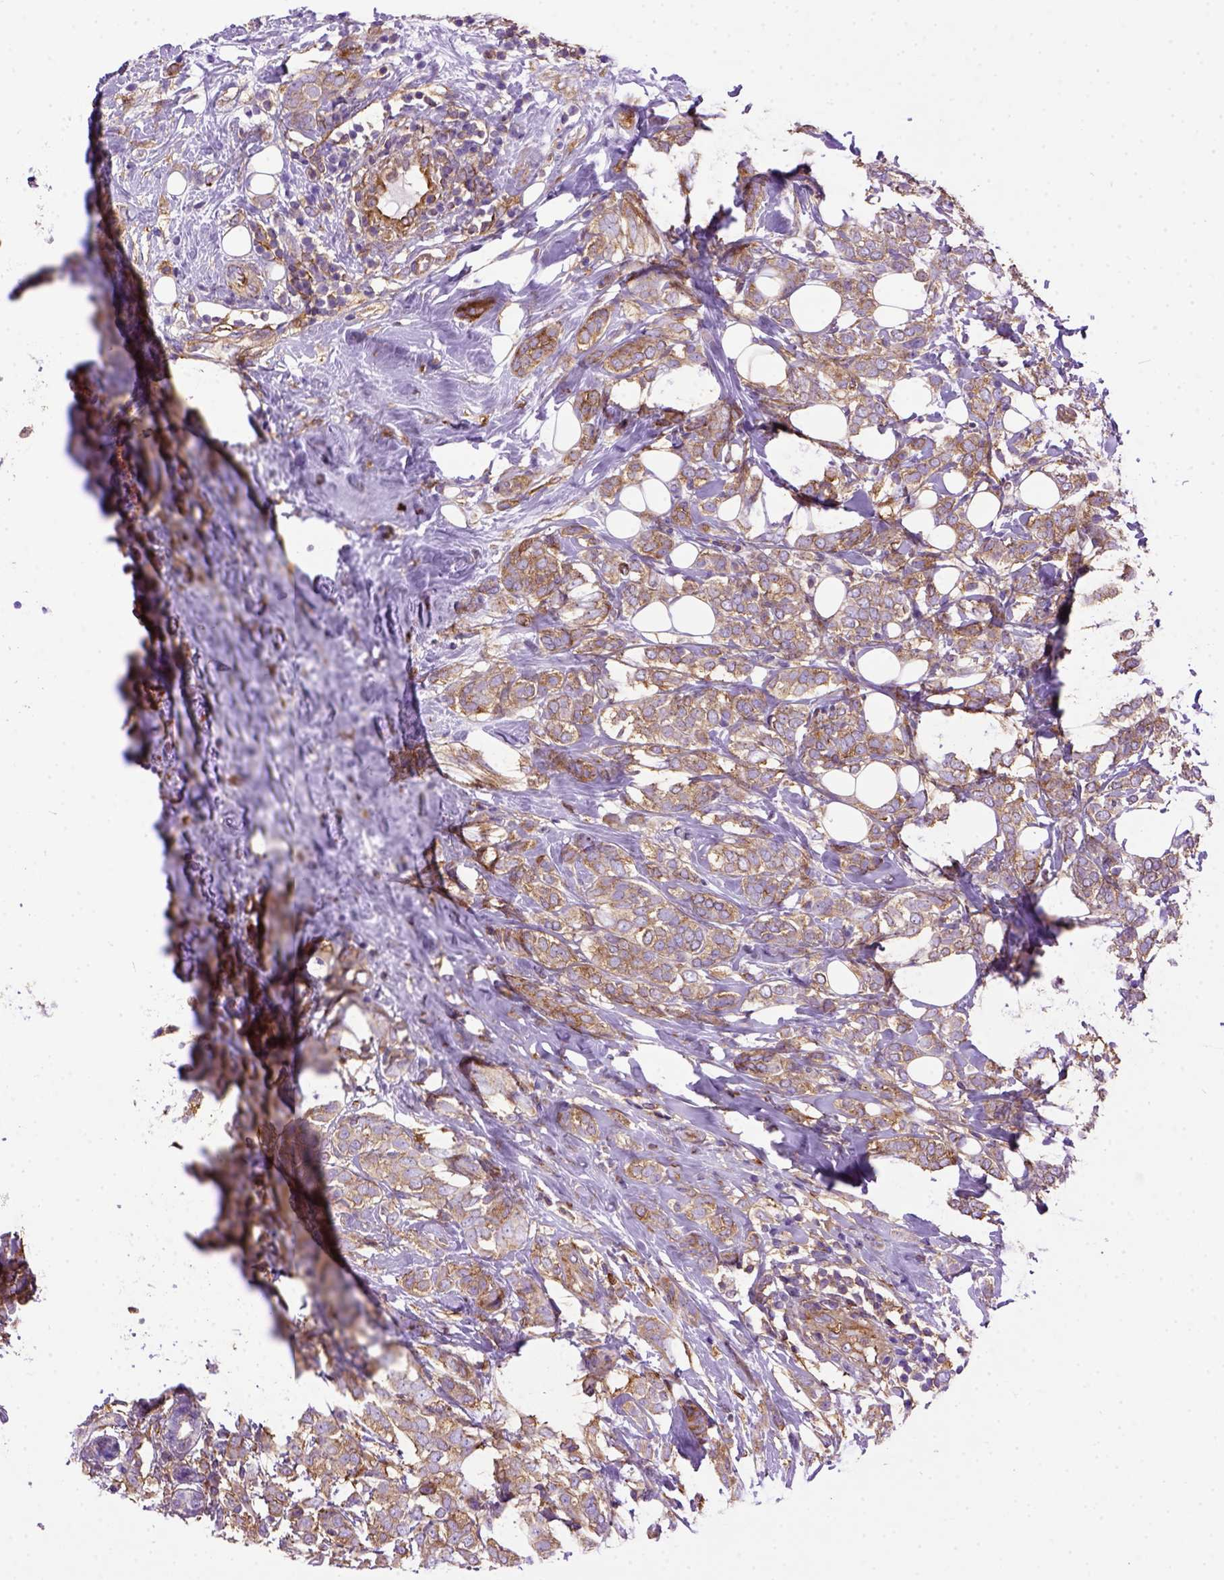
{"staining": {"intensity": "moderate", "quantity": ">75%", "location": "cytoplasmic/membranous"}, "tissue": "breast cancer", "cell_type": "Tumor cells", "image_type": "cancer", "snomed": [{"axis": "morphology", "description": "Lobular carcinoma"}, {"axis": "topography", "description": "Breast"}], "caption": "This micrograph demonstrates lobular carcinoma (breast) stained with IHC to label a protein in brown. The cytoplasmic/membranous of tumor cells show moderate positivity for the protein. Nuclei are counter-stained blue.", "gene": "MVP", "patient": {"sex": "female", "age": 49}}